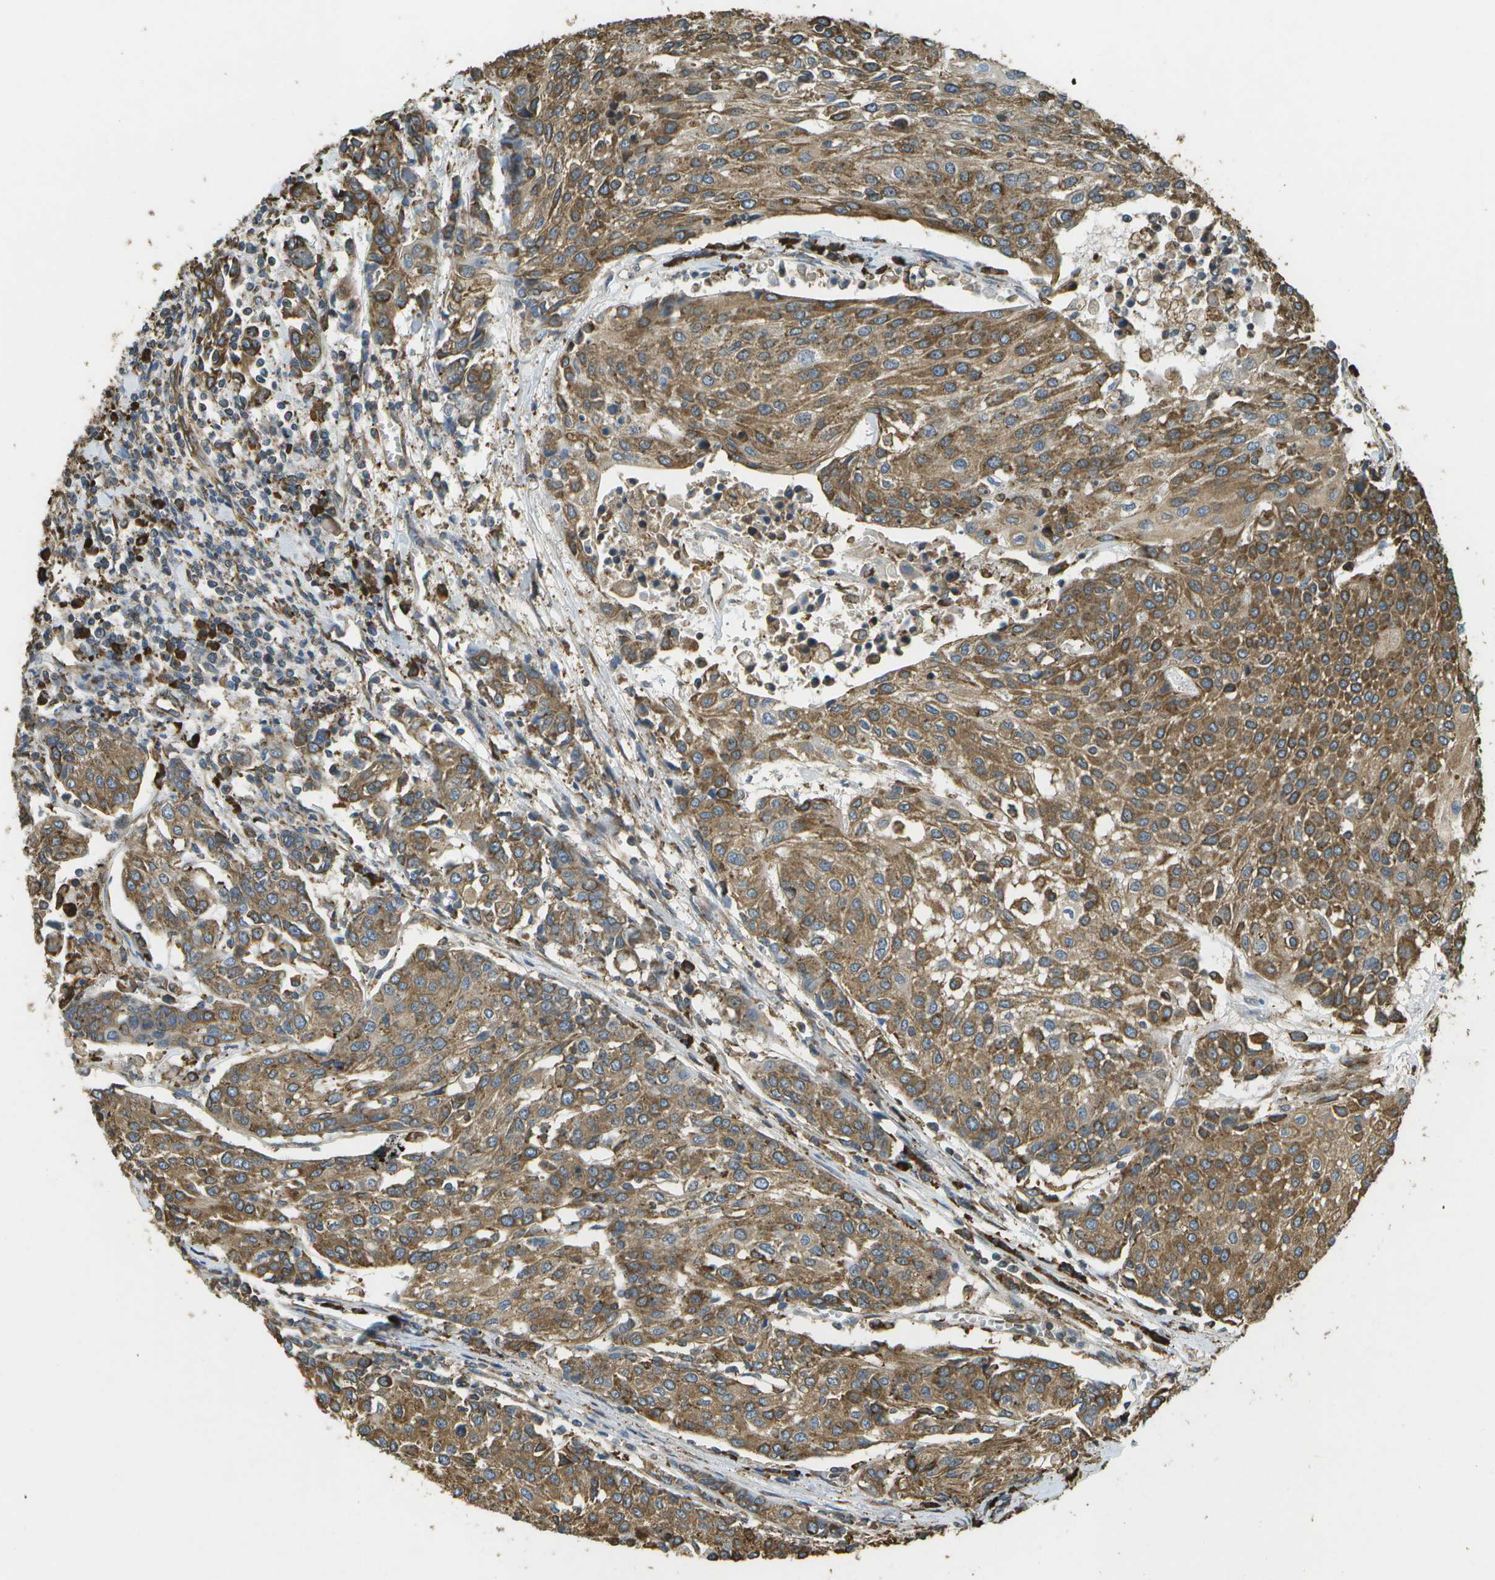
{"staining": {"intensity": "moderate", "quantity": ">75%", "location": "cytoplasmic/membranous"}, "tissue": "urothelial cancer", "cell_type": "Tumor cells", "image_type": "cancer", "snomed": [{"axis": "morphology", "description": "Urothelial carcinoma, High grade"}, {"axis": "topography", "description": "Urinary bladder"}], "caption": "Immunohistochemical staining of urothelial cancer reveals medium levels of moderate cytoplasmic/membranous protein expression in about >75% of tumor cells.", "gene": "PDIA4", "patient": {"sex": "female", "age": 85}}